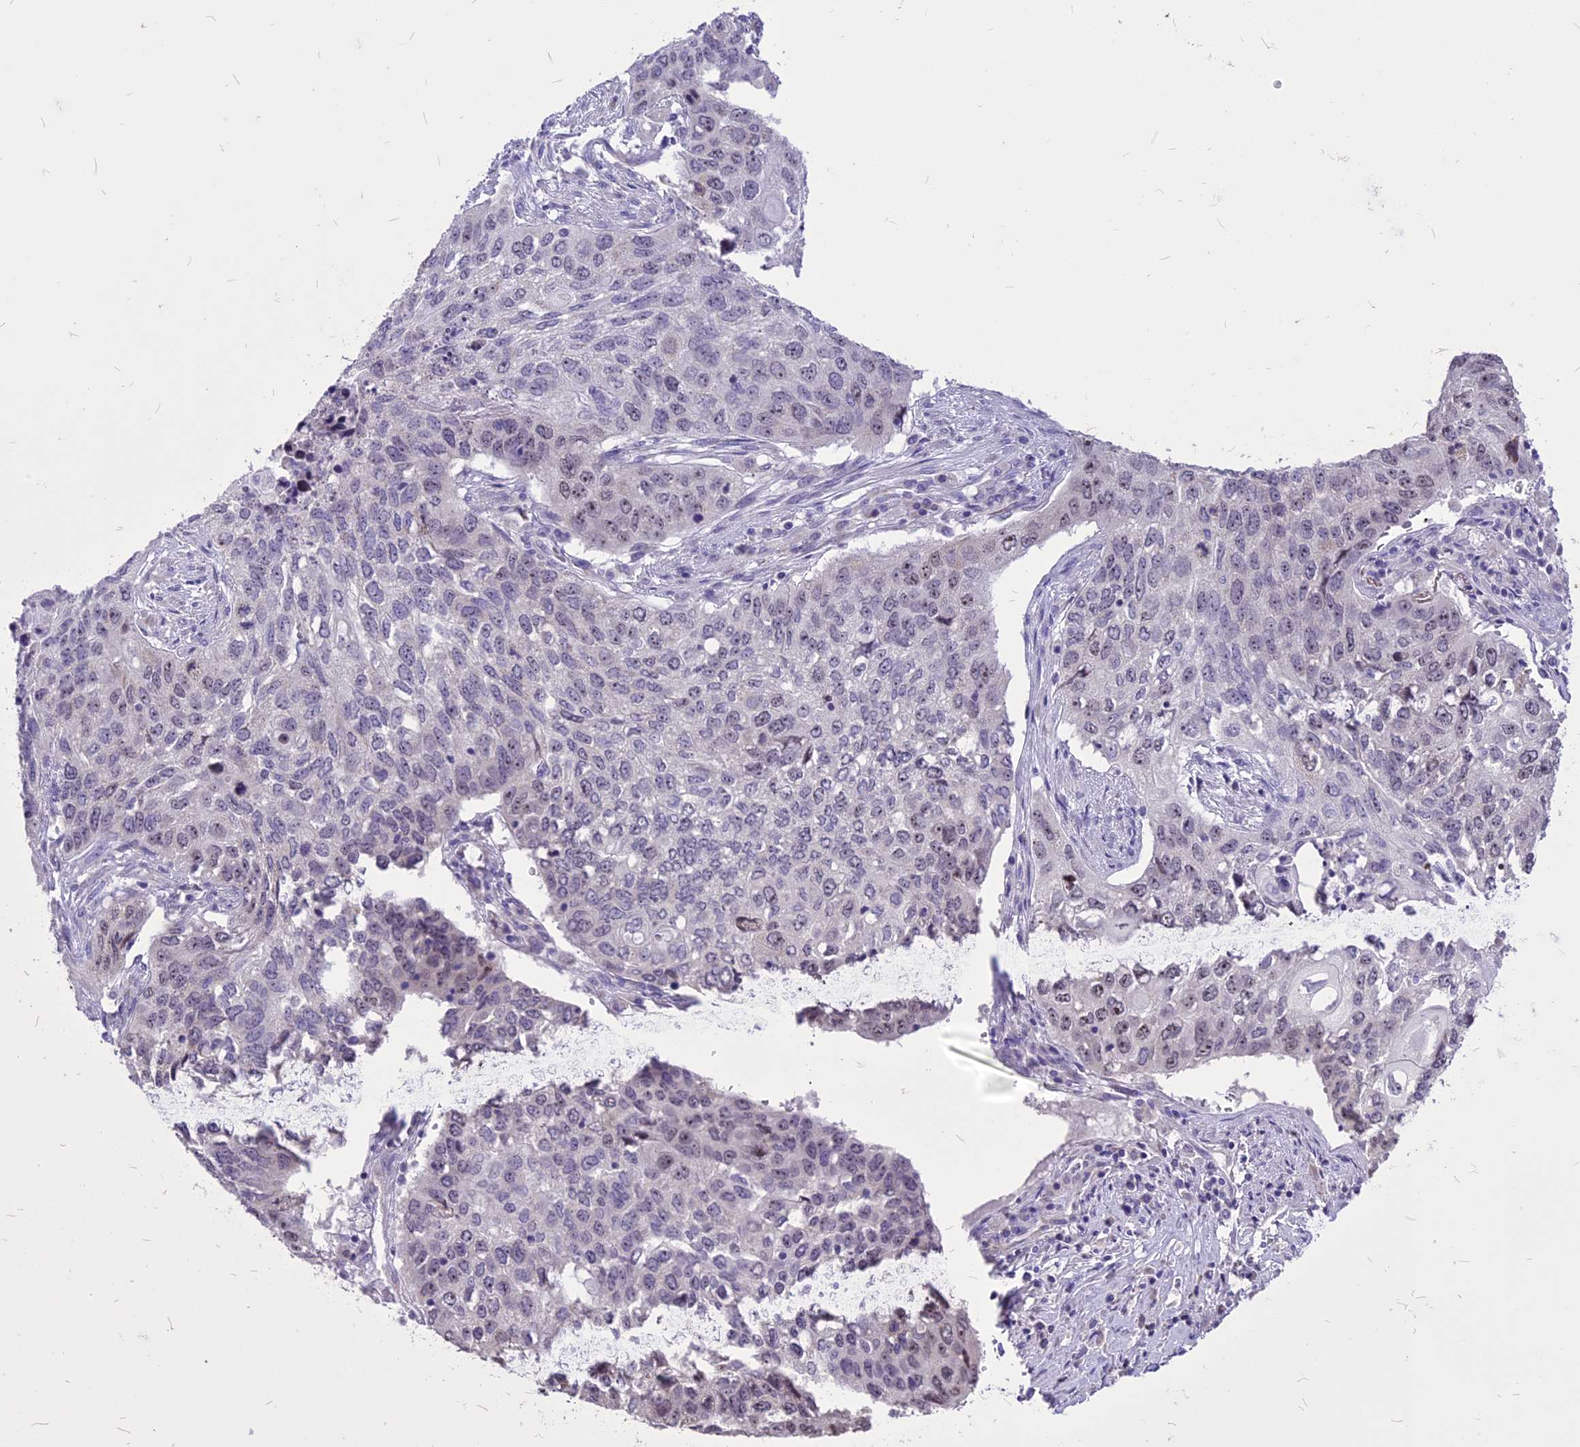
{"staining": {"intensity": "weak", "quantity": "<25%", "location": "nuclear"}, "tissue": "lung cancer", "cell_type": "Tumor cells", "image_type": "cancer", "snomed": [{"axis": "morphology", "description": "Squamous cell carcinoma, NOS"}, {"axis": "topography", "description": "Lung"}], "caption": "Protein analysis of squamous cell carcinoma (lung) demonstrates no significant expression in tumor cells.", "gene": "CMSS1", "patient": {"sex": "female", "age": 63}}